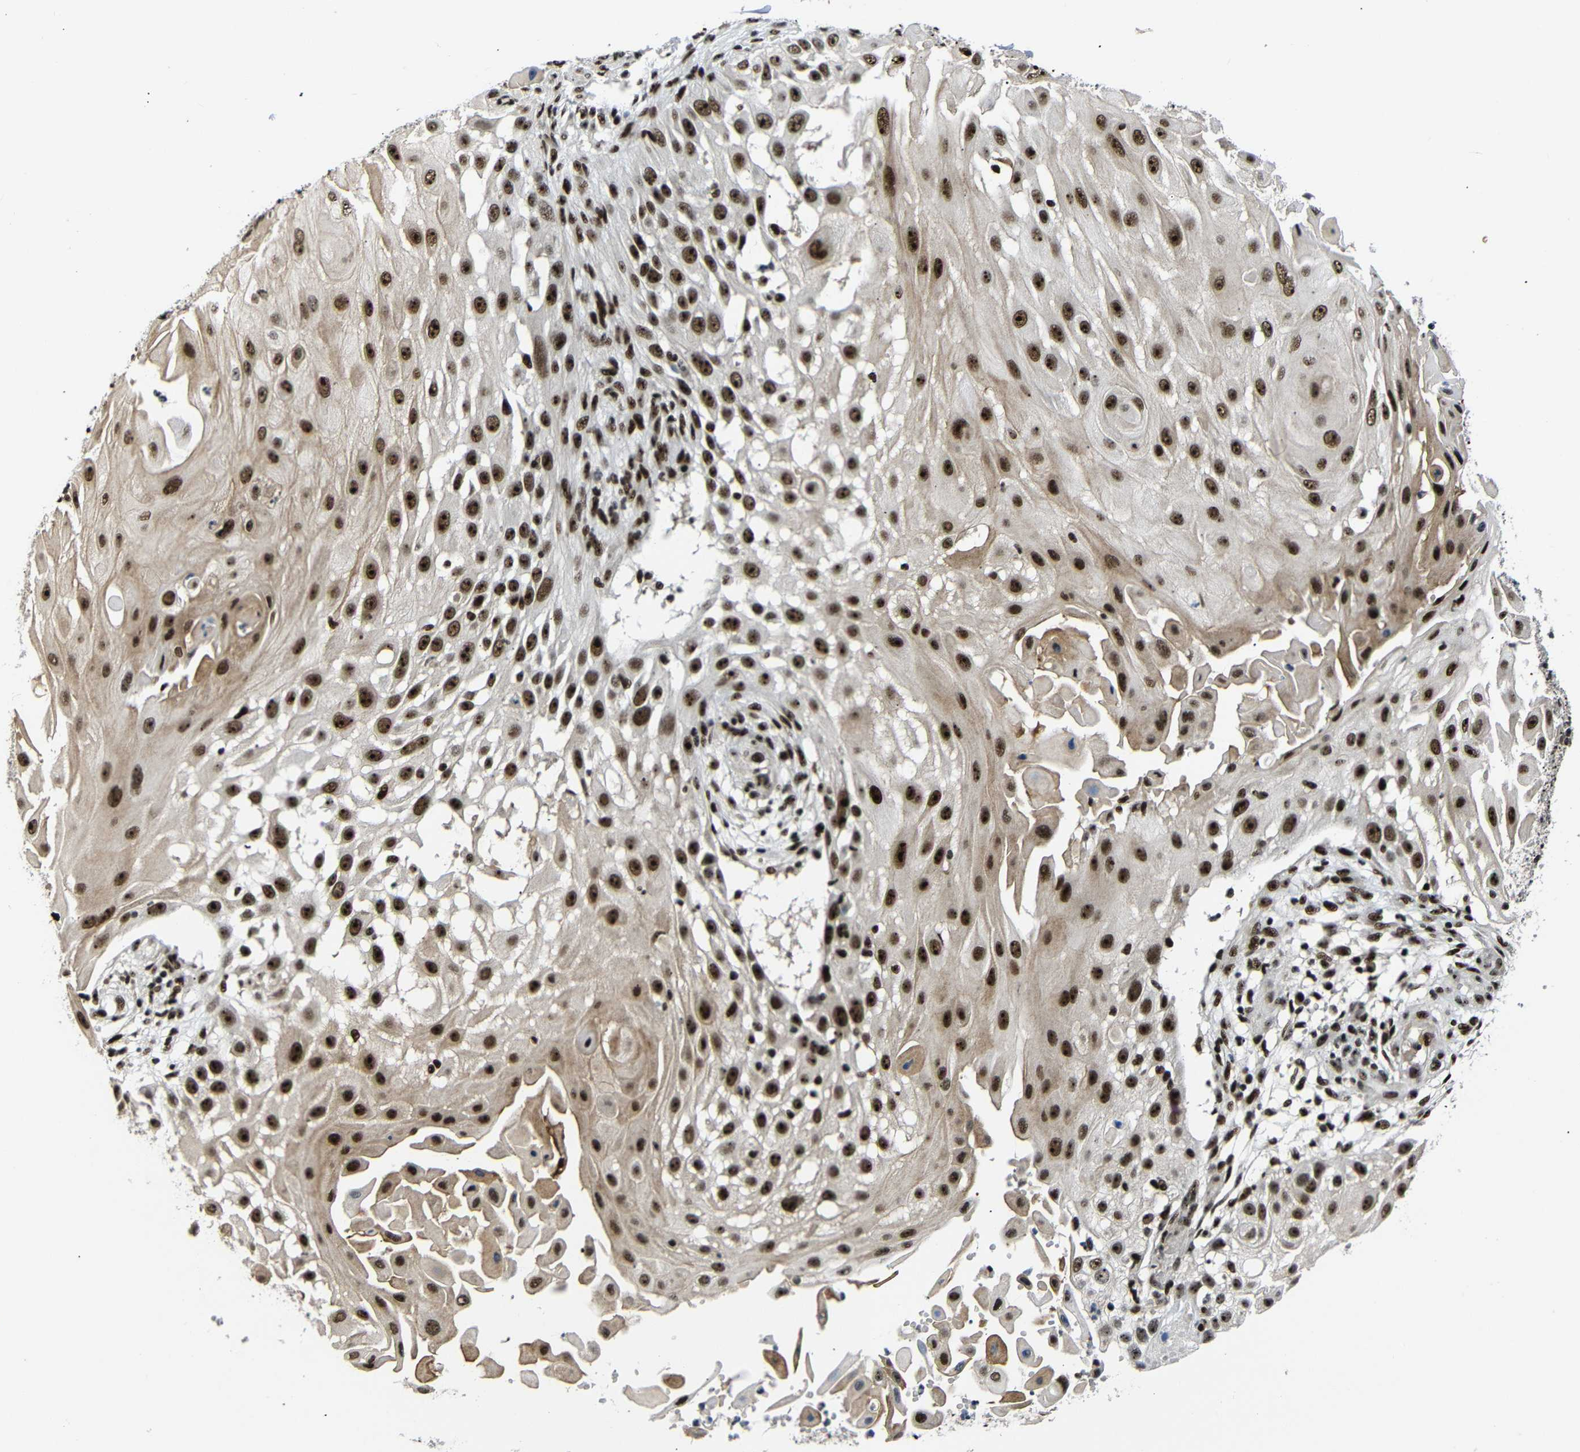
{"staining": {"intensity": "strong", "quantity": ">75%", "location": "nuclear"}, "tissue": "skin cancer", "cell_type": "Tumor cells", "image_type": "cancer", "snomed": [{"axis": "morphology", "description": "Squamous cell carcinoma, NOS"}, {"axis": "topography", "description": "Skin"}], "caption": "DAB immunohistochemical staining of skin squamous cell carcinoma displays strong nuclear protein expression in approximately >75% of tumor cells.", "gene": "SETDB2", "patient": {"sex": "female", "age": 44}}